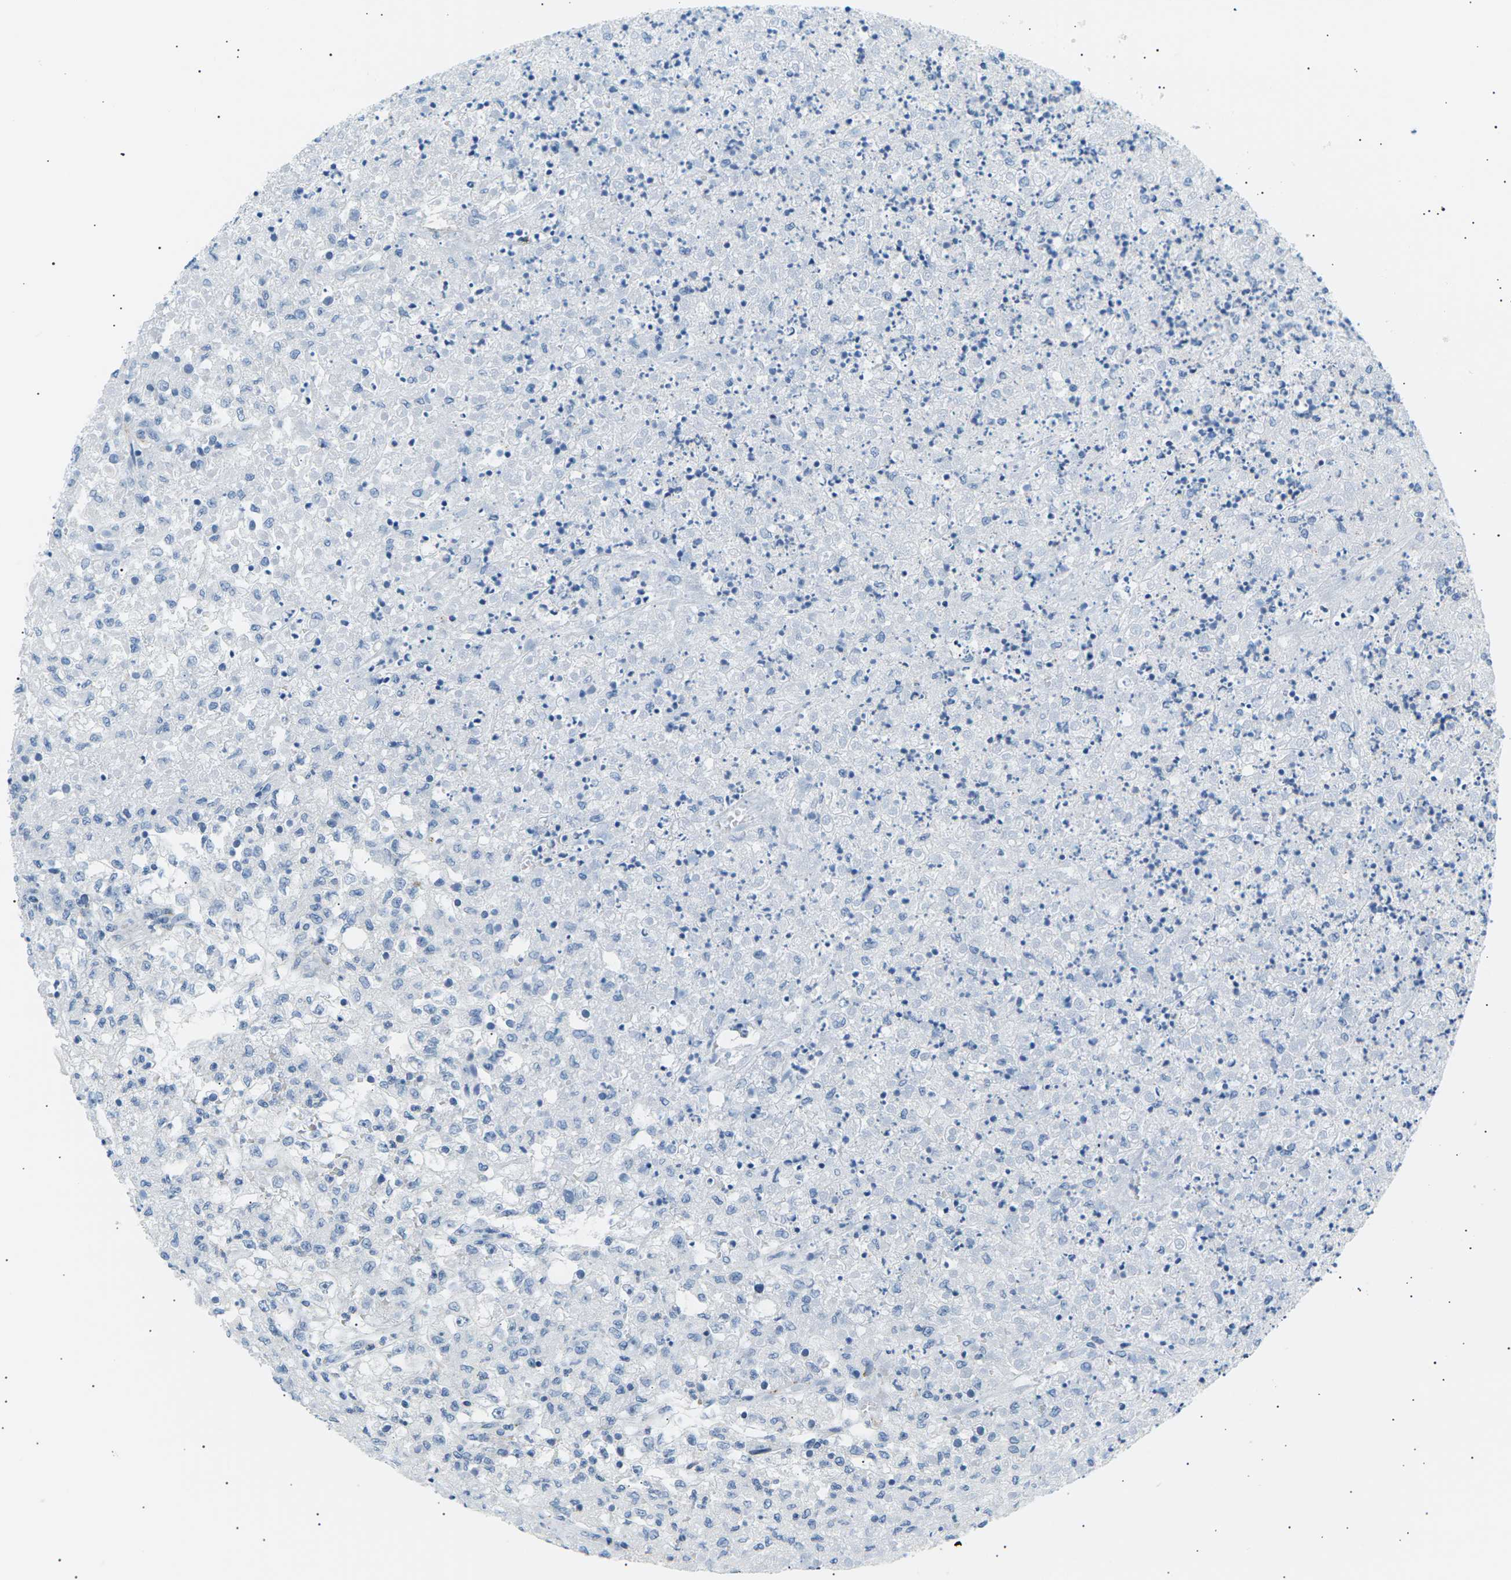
{"staining": {"intensity": "negative", "quantity": "none", "location": "none"}, "tissue": "renal cancer", "cell_type": "Tumor cells", "image_type": "cancer", "snomed": [{"axis": "morphology", "description": "Adenocarcinoma, NOS"}, {"axis": "topography", "description": "Kidney"}], "caption": "An immunohistochemistry image of renal adenocarcinoma is shown. There is no staining in tumor cells of renal adenocarcinoma.", "gene": "SEPTIN5", "patient": {"sex": "female", "age": 54}}